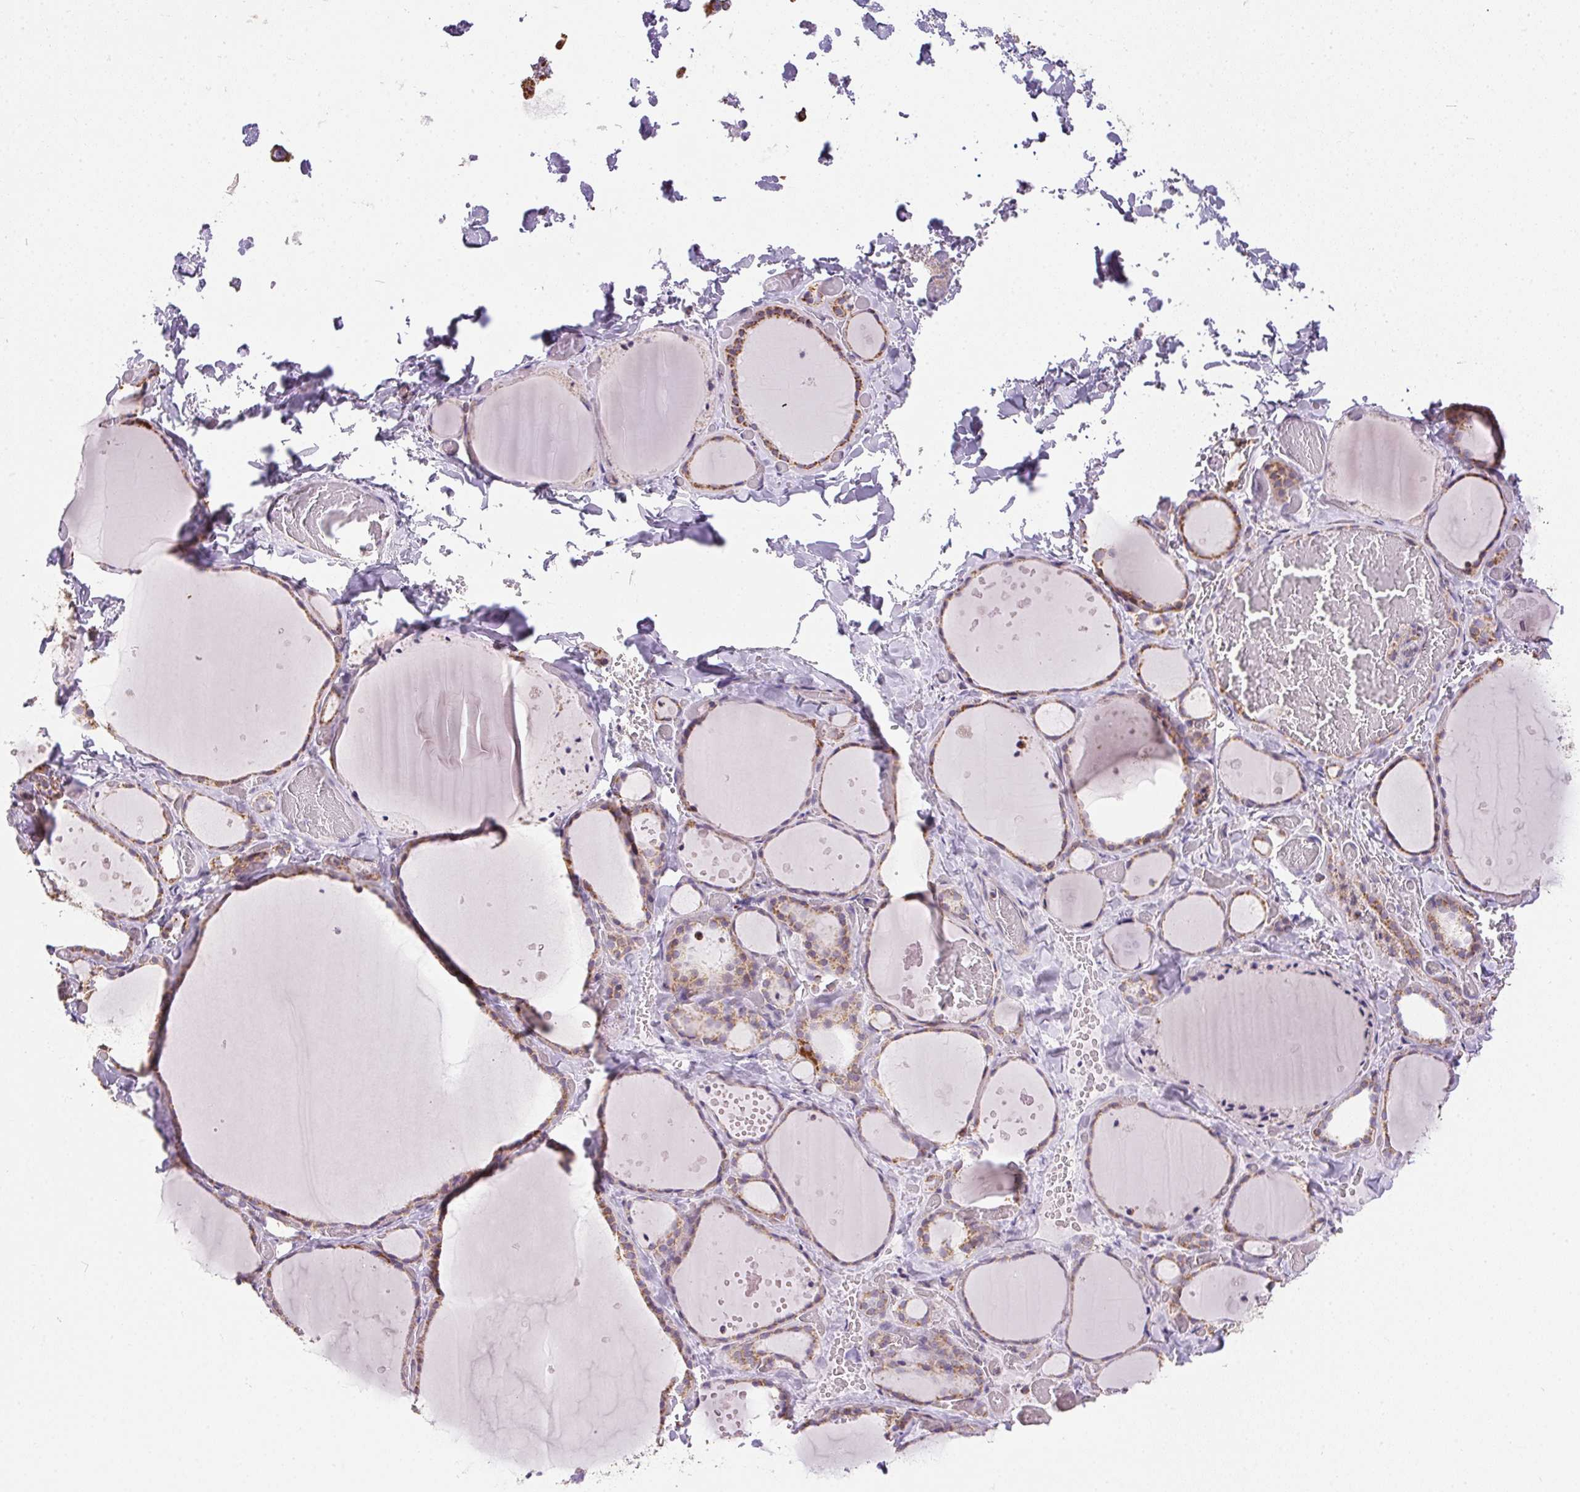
{"staining": {"intensity": "moderate", "quantity": ">75%", "location": "cytoplasmic/membranous"}, "tissue": "thyroid gland", "cell_type": "Glandular cells", "image_type": "normal", "snomed": [{"axis": "morphology", "description": "Normal tissue, NOS"}, {"axis": "topography", "description": "Thyroid gland"}], "caption": "A micrograph showing moderate cytoplasmic/membranous staining in about >75% of glandular cells in unremarkable thyroid gland, as visualized by brown immunohistochemical staining.", "gene": "MAPK11", "patient": {"sex": "female", "age": 36}}